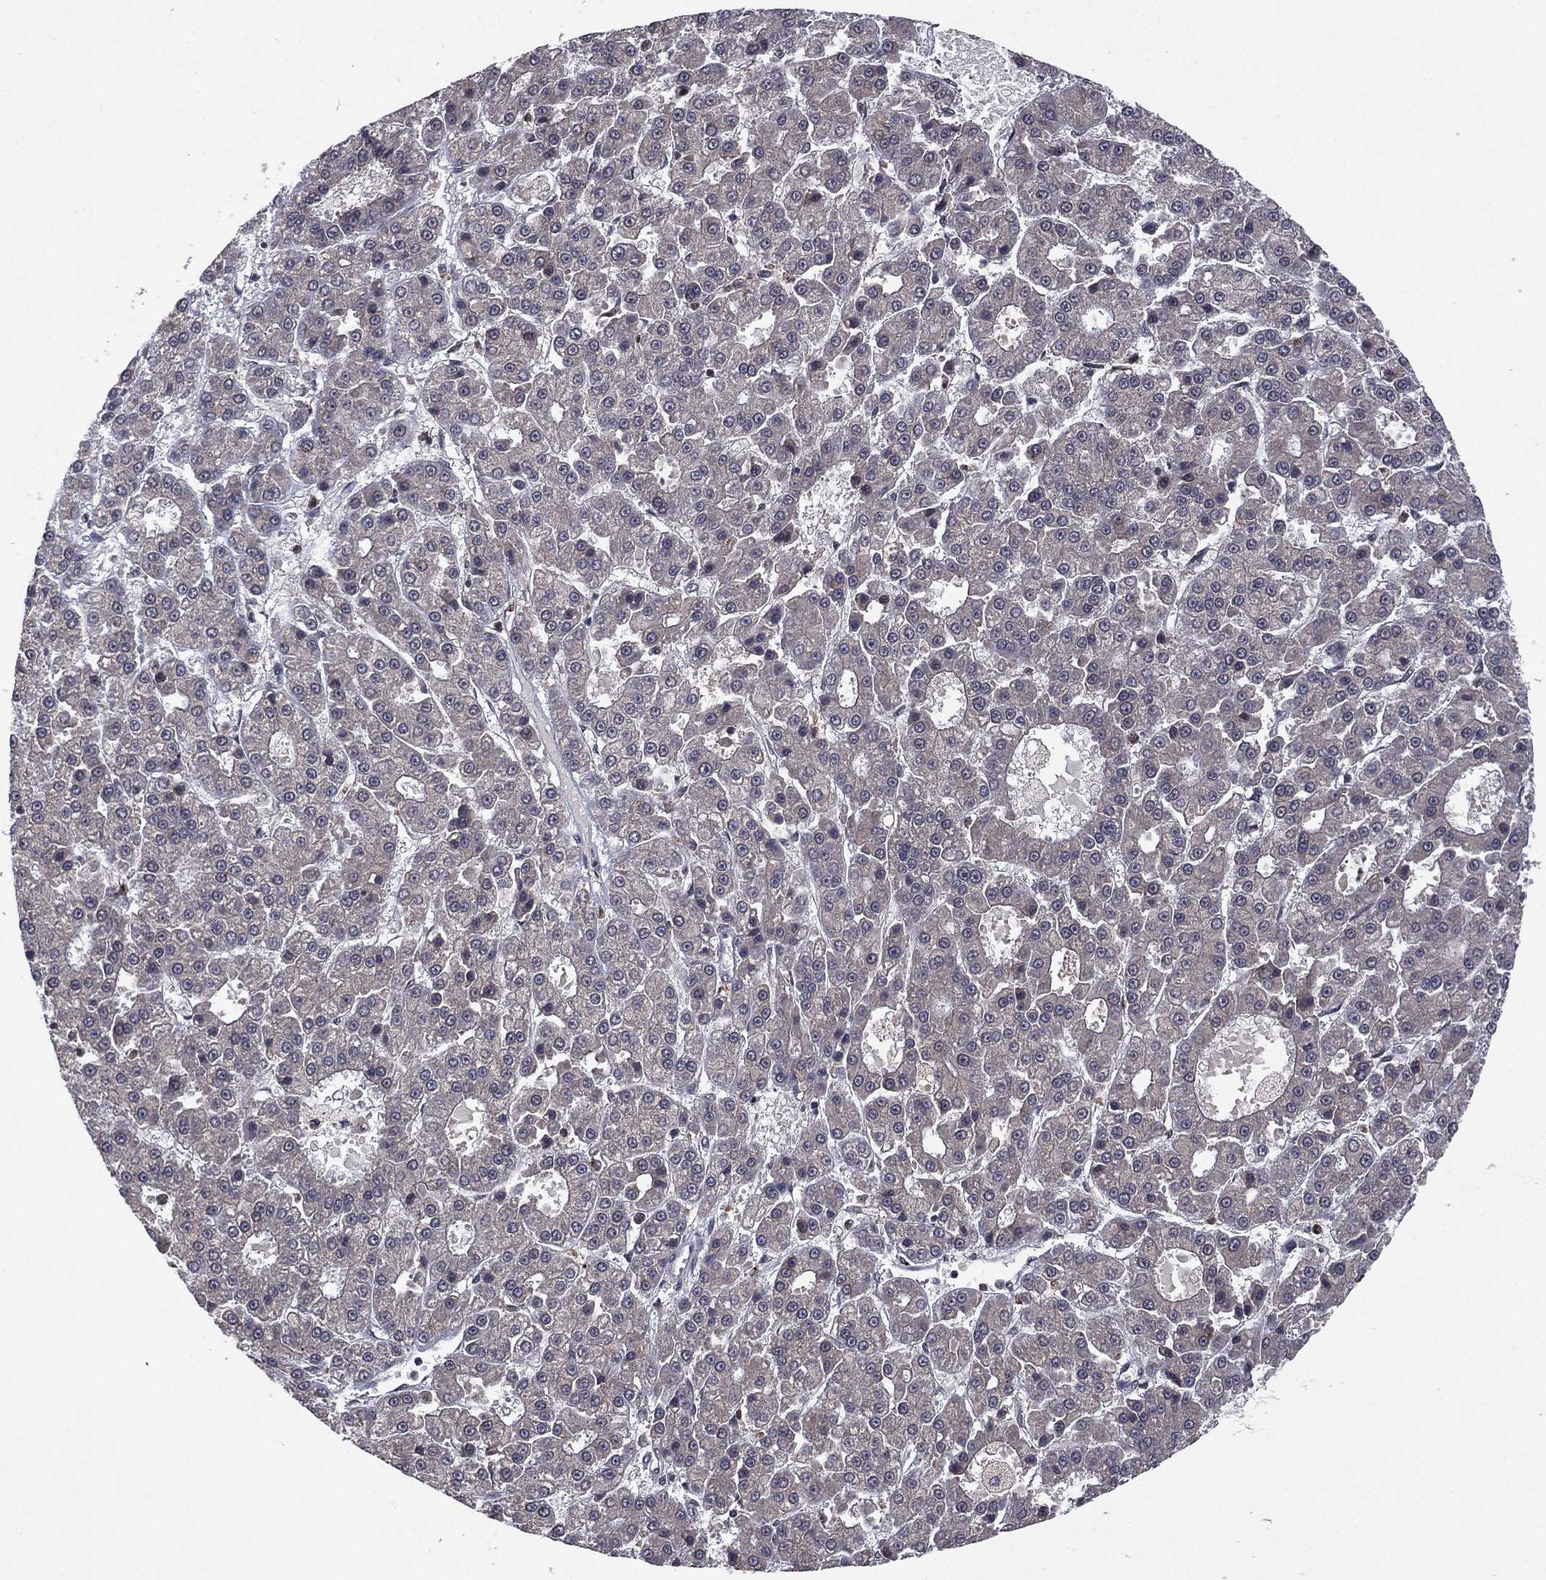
{"staining": {"intensity": "negative", "quantity": "none", "location": "none"}, "tissue": "liver cancer", "cell_type": "Tumor cells", "image_type": "cancer", "snomed": [{"axis": "morphology", "description": "Carcinoma, Hepatocellular, NOS"}, {"axis": "topography", "description": "Liver"}], "caption": "A high-resolution micrograph shows immunohistochemistry staining of hepatocellular carcinoma (liver), which exhibits no significant staining in tumor cells. The staining is performed using DAB brown chromogen with nuclei counter-stained in using hematoxylin.", "gene": "ATG4B", "patient": {"sex": "male", "age": 70}}